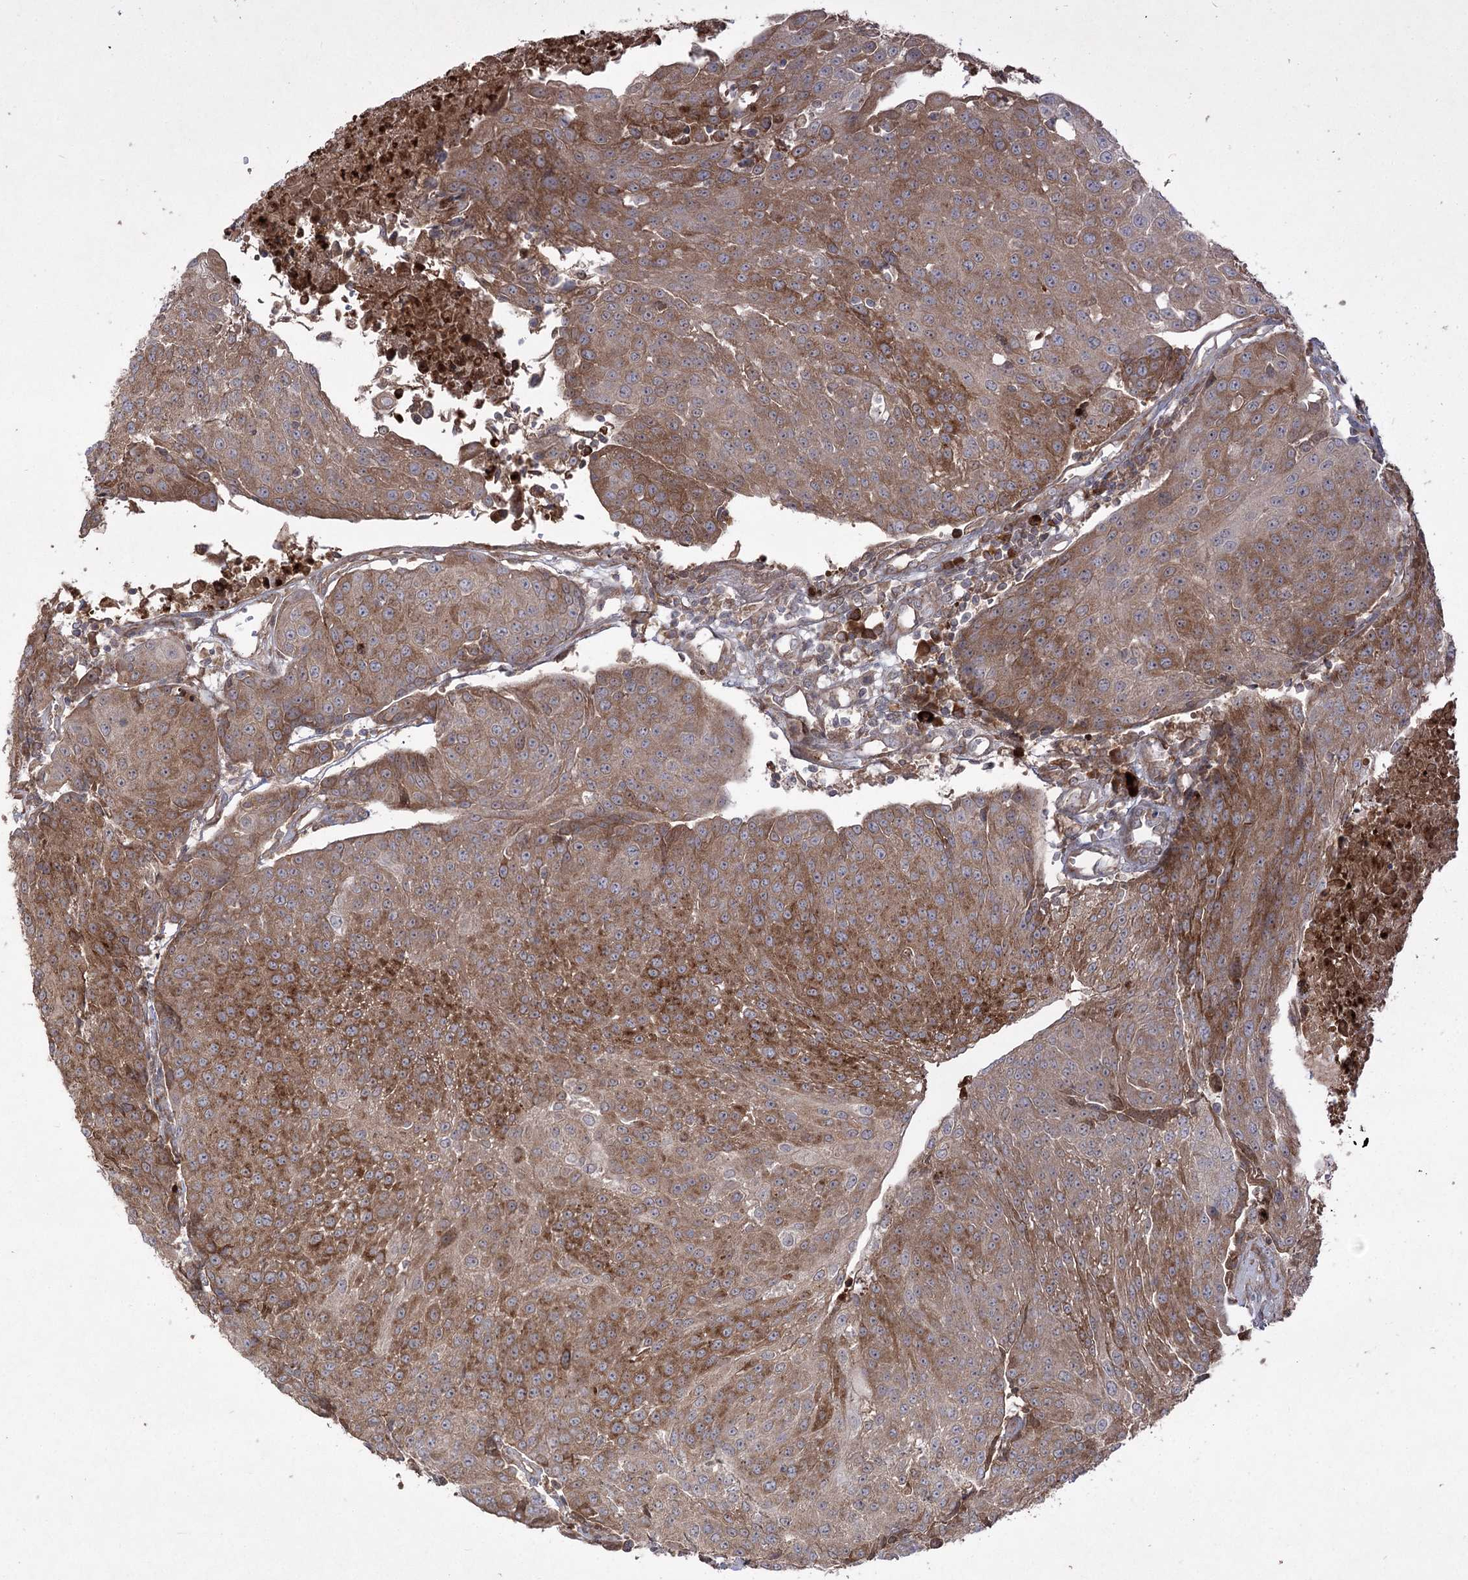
{"staining": {"intensity": "moderate", "quantity": ">75%", "location": "cytoplasmic/membranous"}, "tissue": "urothelial cancer", "cell_type": "Tumor cells", "image_type": "cancer", "snomed": [{"axis": "morphology", "description": "Urothelial carcinoma, High grade"}, {"axis": "topography", "description": "Urinary bladder"}], "caption": "DAB (3,3'-diaminobenzidine) immunohistochemical staining of human urothelial cancer displays moderate cytoplasmic/membranous protein expression in approximately >75% of tumor cells.", "gene": "PLEKHA5", "patient": {"sex": "female", "age": 85}}